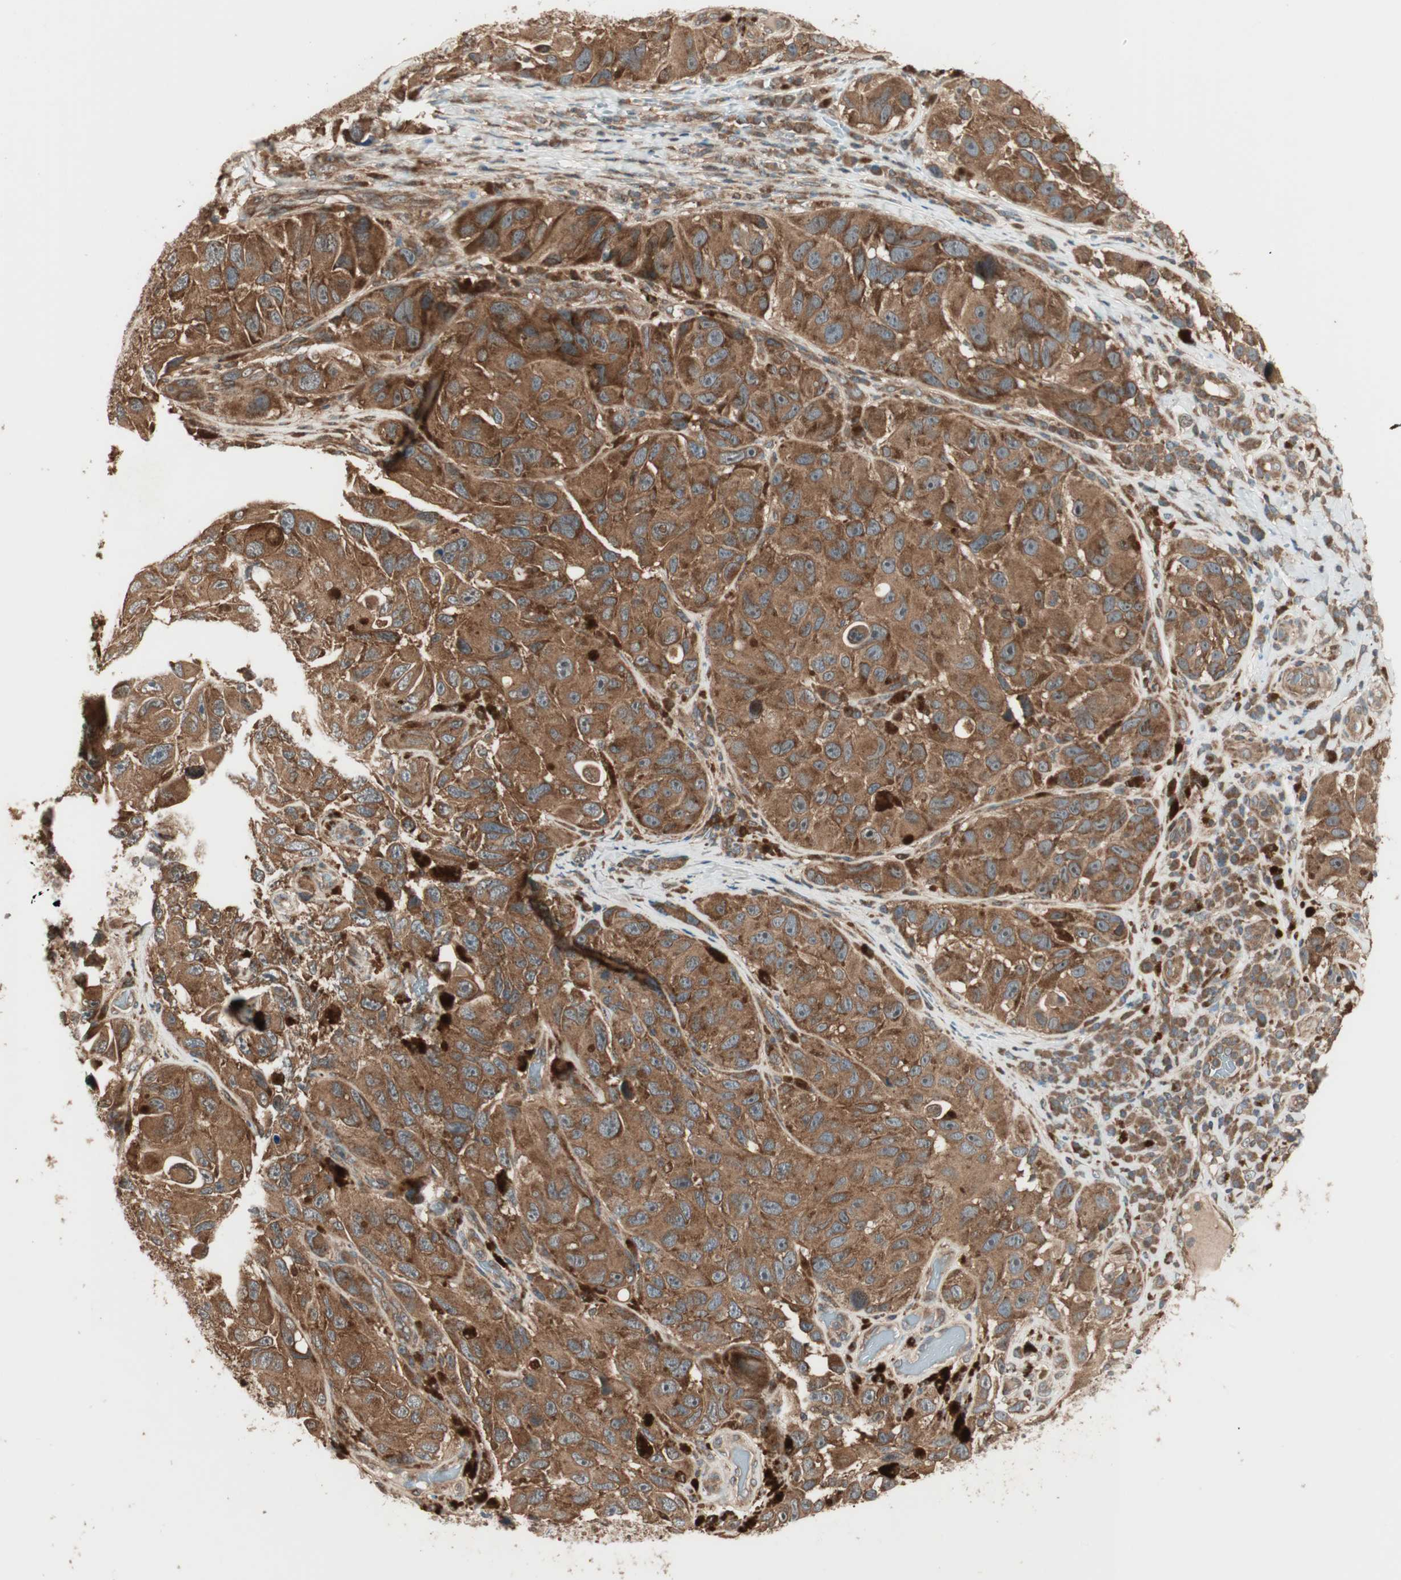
{"staining": {"intensity": "strong", "quantity": ">75%", "location": "cytoplasmic/membranous"}, "tissue": "melanoma", "cell_type": "Tumor cells", "image_type": "cancer", "snomed": [{"axis": "morphology", "description": "Malignant melanoma, NOS"}, {"axis": "topography", "description": "Skin"}], "caption": "The image displays staining of malignant melanoma, revealing strong cytoplasmic/membranous protein expression (brown color) within tumor cells.", "gene": "CNOT4", "patient": {"sex": "female", "age": 73}}